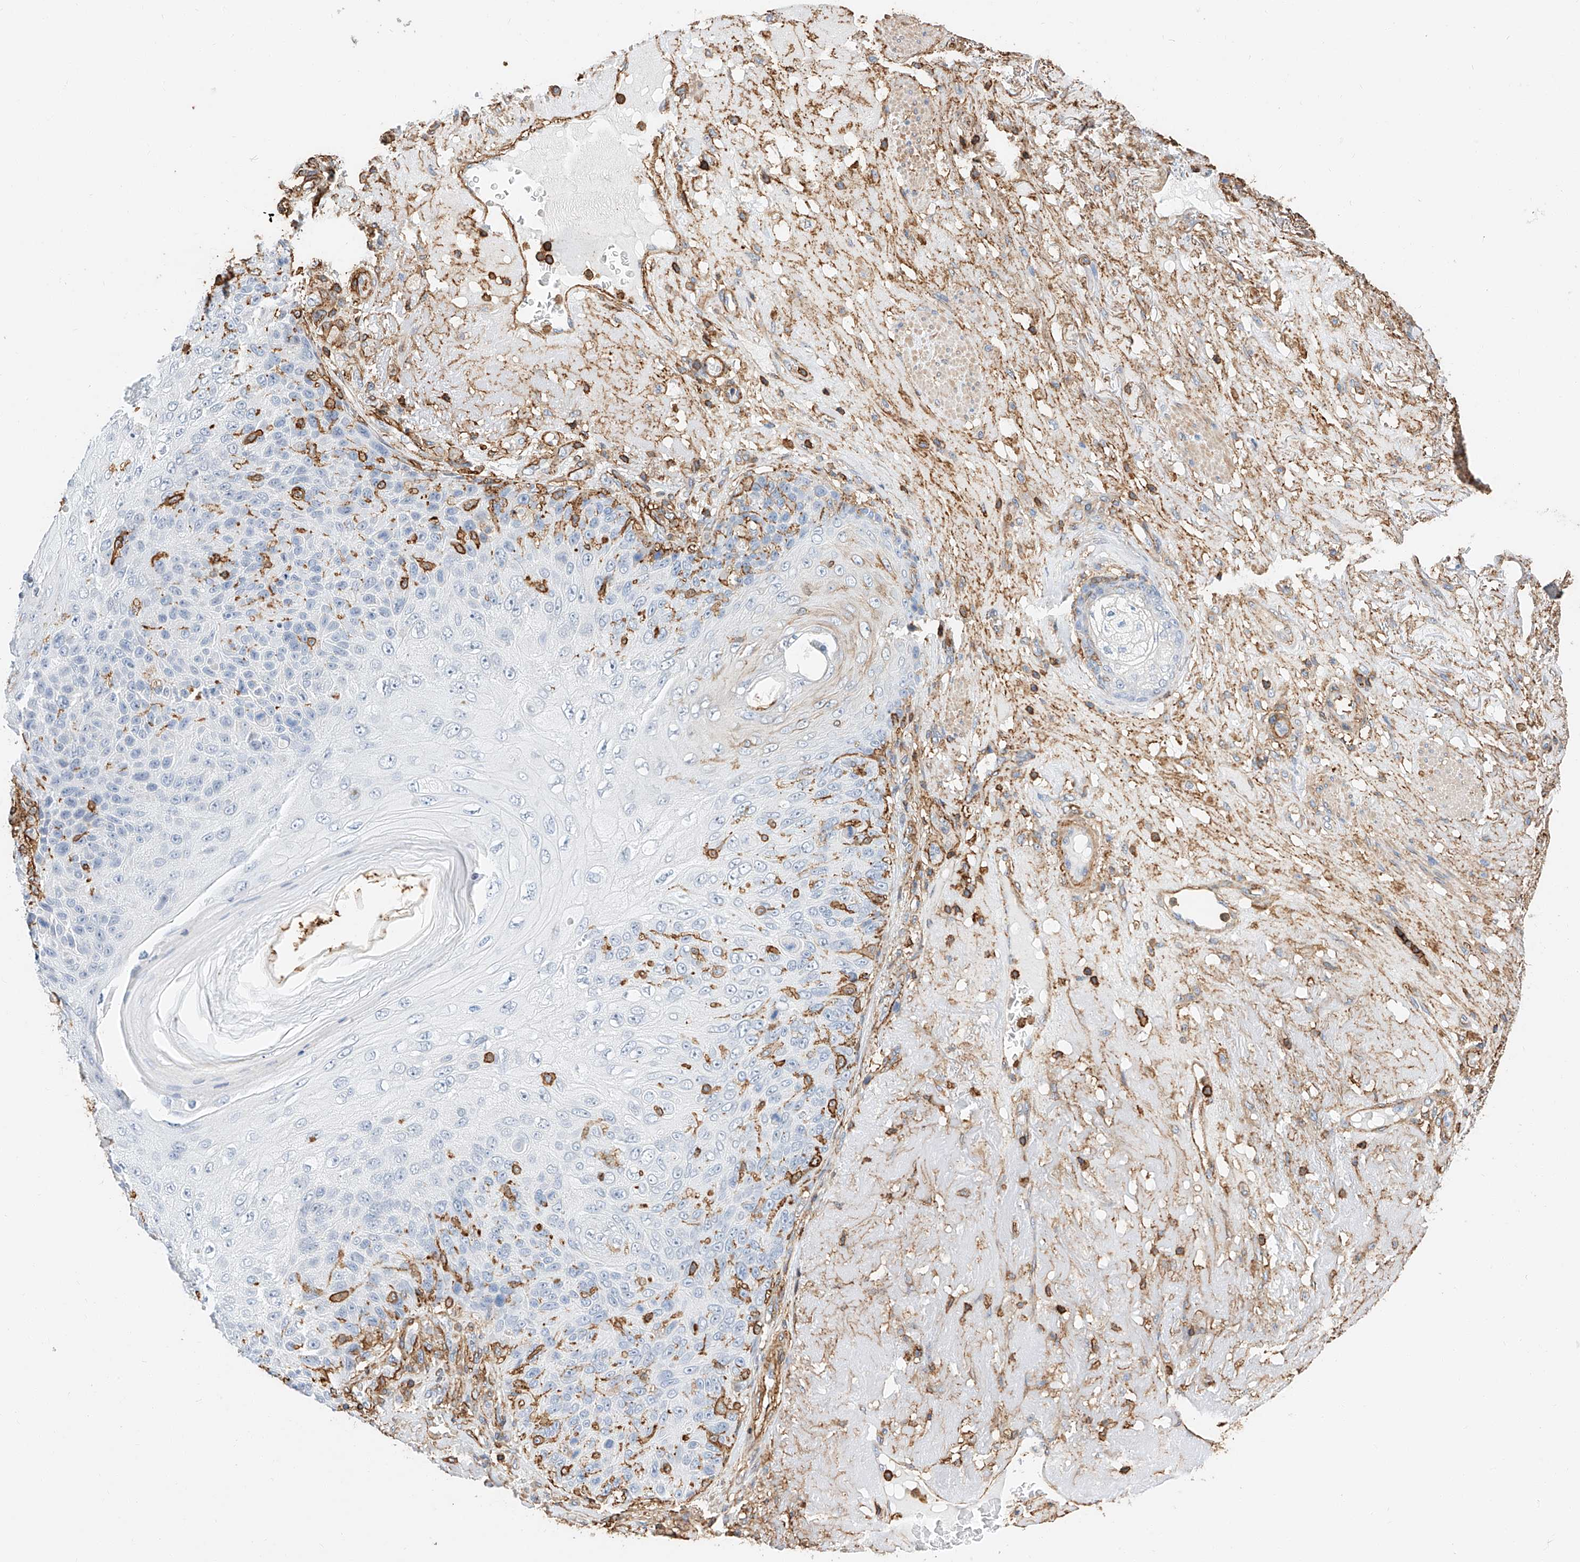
{"staining": {"intensity": "negative", "quantity": "none", "location": "none"}, "tissue": "skin cancer", "cell_type": "Tumor cells", "image_type": "cancer", "snomed": [{"axis": "morphology", "description": "Squamous cell carcinoma, NOS"}, {"axis": "topography", "description": "Skin"}], "caption": "IHC micrograph of neoplastic tissue: human skin cancer (squamous cell carcinoma) stained with DAB shows no significant protein expression in tumor cells.", "gene": "WFS1", "patient": {"sex": "female", "age": 88}}